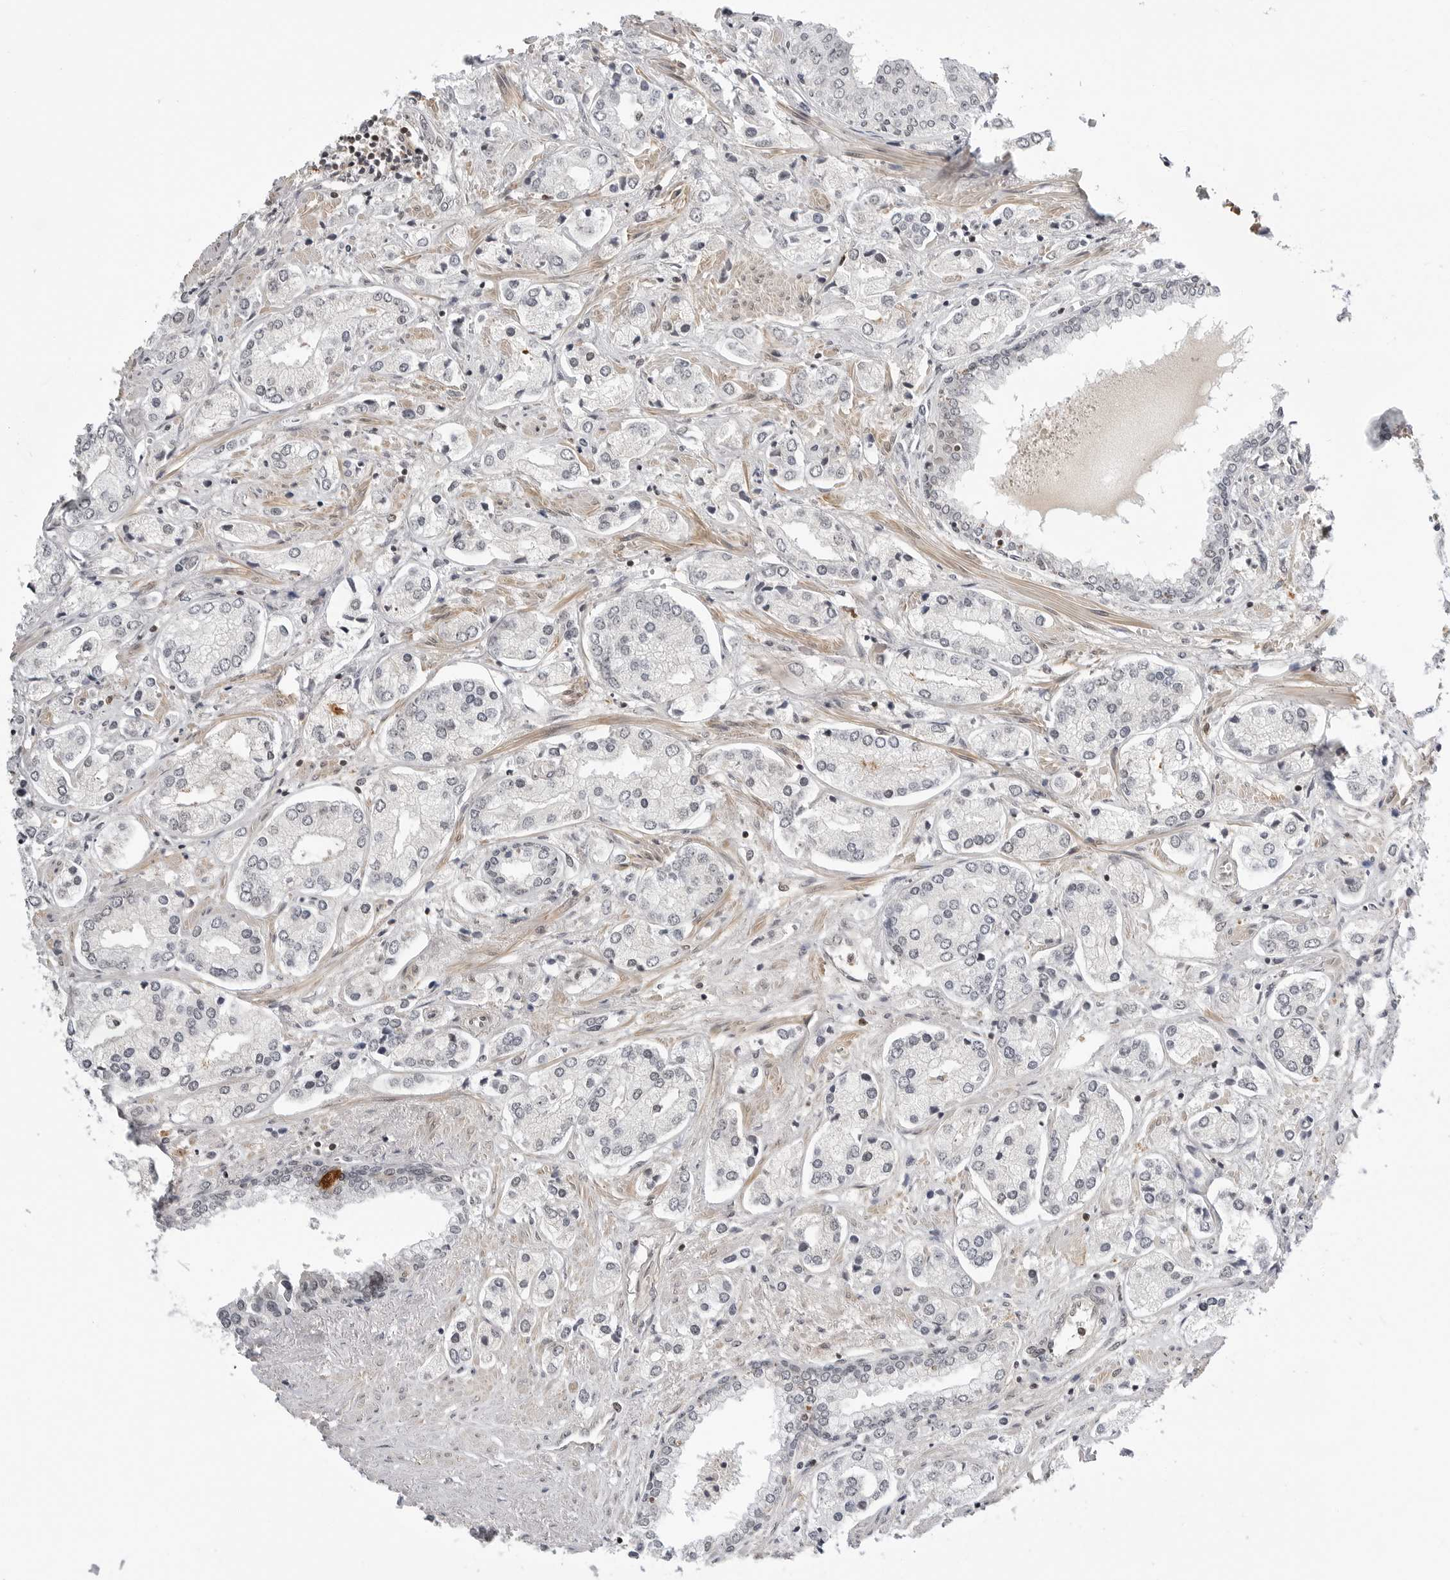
{"staining": {"intensity": "negative", "quantity": "none", "location": "none"}, "tissue": "prostate cancer", "cell_type": "Tumor cells", "image_type": "cancer", "snomed": [{"axis": "morphology", "description": "Adenocarcinoma, High grade"}, {"axis": "topography", "description": "Prostate"}], "caption": "Micrograph shows no protein expression in tumor cells of prostate cancer tissue.", "gene": "C8orf33", "patient": {"sex": "male", "age": 66}}